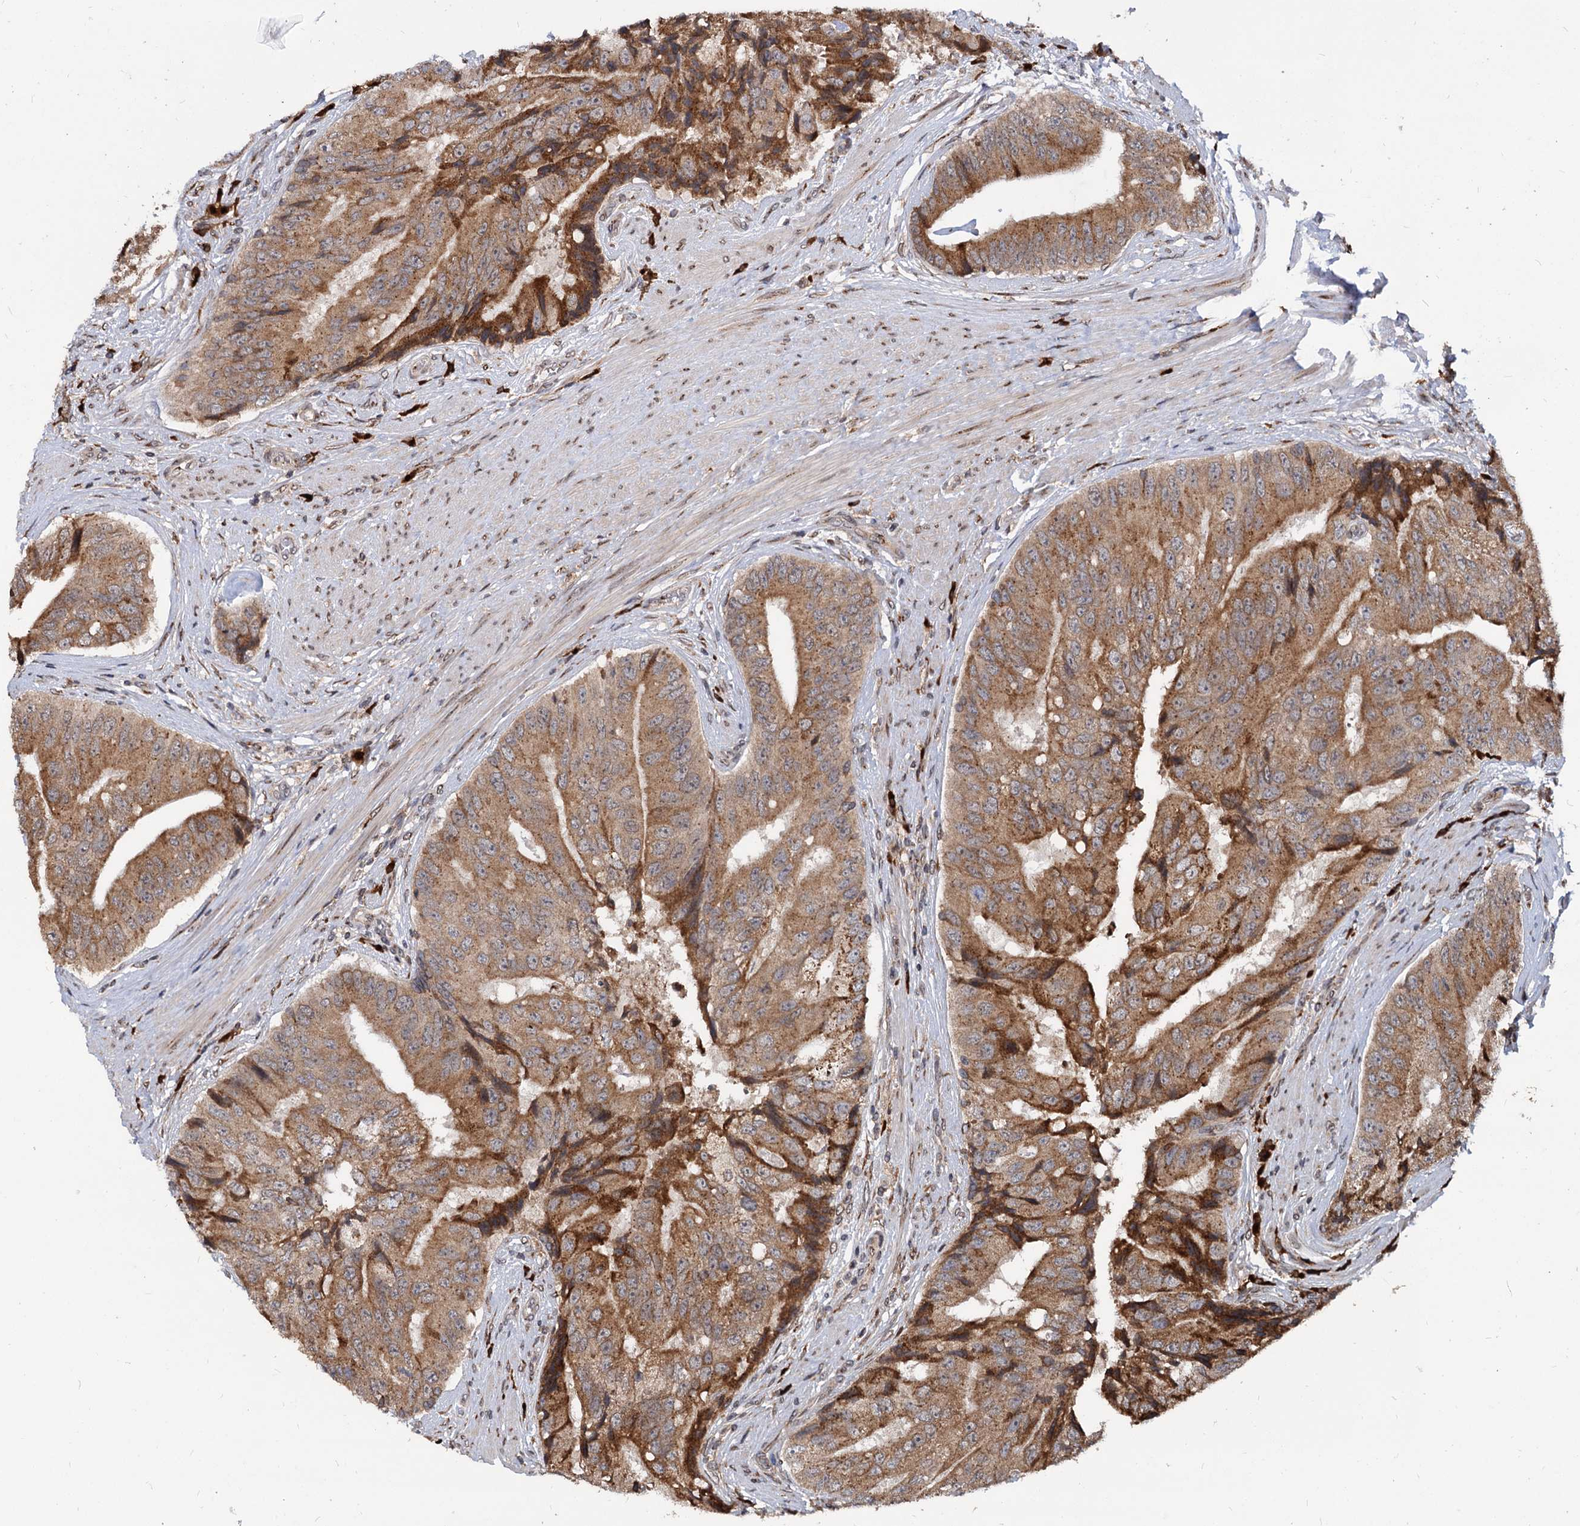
{"staining": {"intensity": "moderate", "quantity": ">75%", "location": "cytoplasmic/membranous"}, "tissue": "prostate cancer", "cell_type": "Tumor cells", "image_type": "cancer", "snomed": [{"axis": "morphology", "description": "Adenocarcinoma, High grade"}, {"axis": "topography", "description": "Prostate"}], "caption": "Prostate cancer (high-grade adenocarcinoma) stained with a brown dye demonstrates moderate cytoplasmic/membranous positive staining in approximately >75% of tumor cells.", "gene": "SAAL1", "patient": {"sex": "male", "age": 70}}